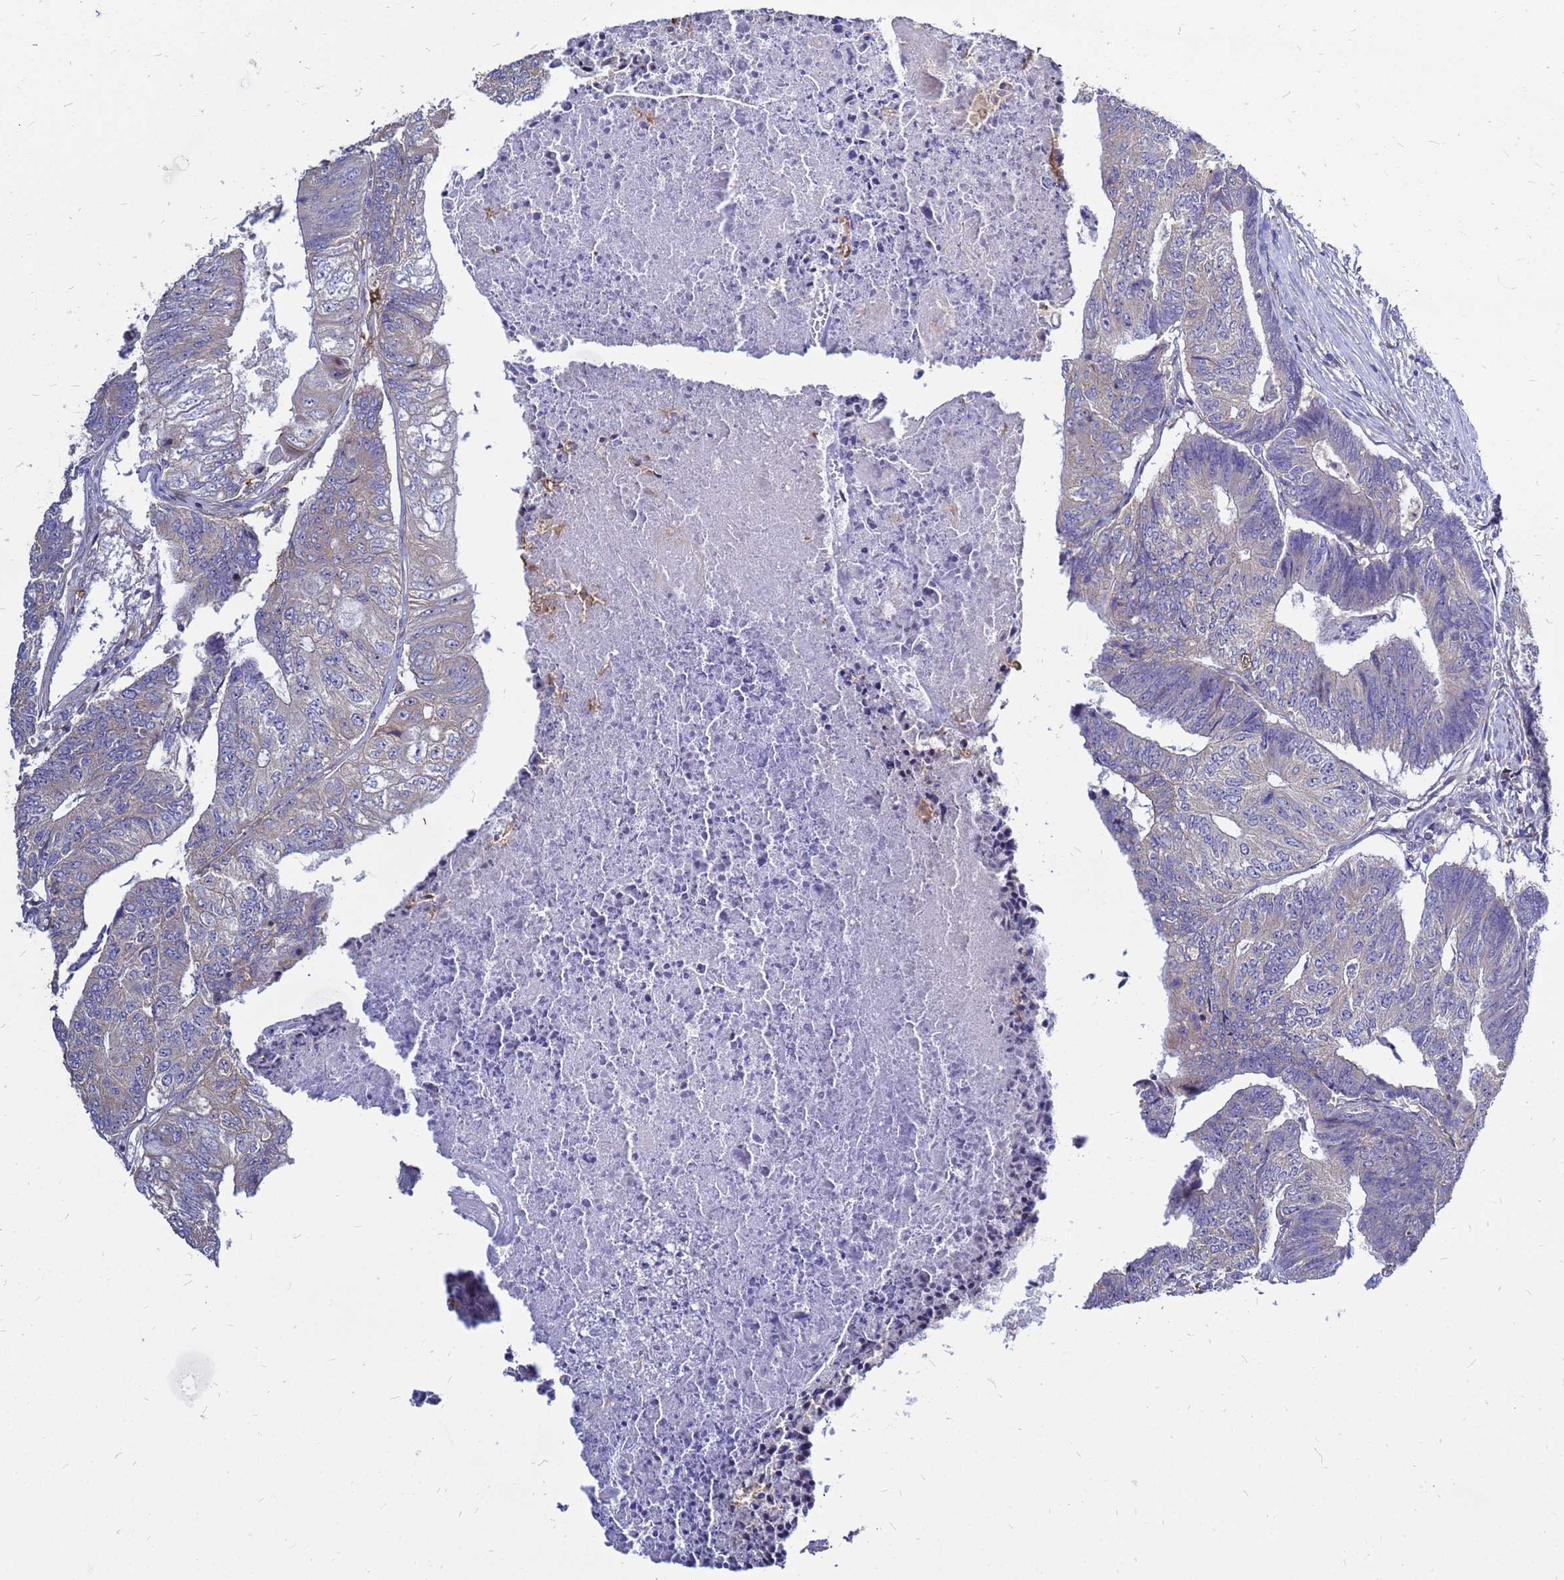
{"staining": {"intensity": "negative", "quantity": "none", "location": "none"}, "tissue": "colorectal cancer", "cell_type": "Tumor cells", "image_type": "cancer", "snomed": [{"axis": "morphology", "description": "Adenocarcinoma, NOS"}, {"axis": "topography", "description": "Colon"}], "caption": "This is an IHC photomicrograph of human colorectal cancer. There is no staining in tumor cells.", "gene": "MOB2", "patient": {"sex": "female", "age": 67}}